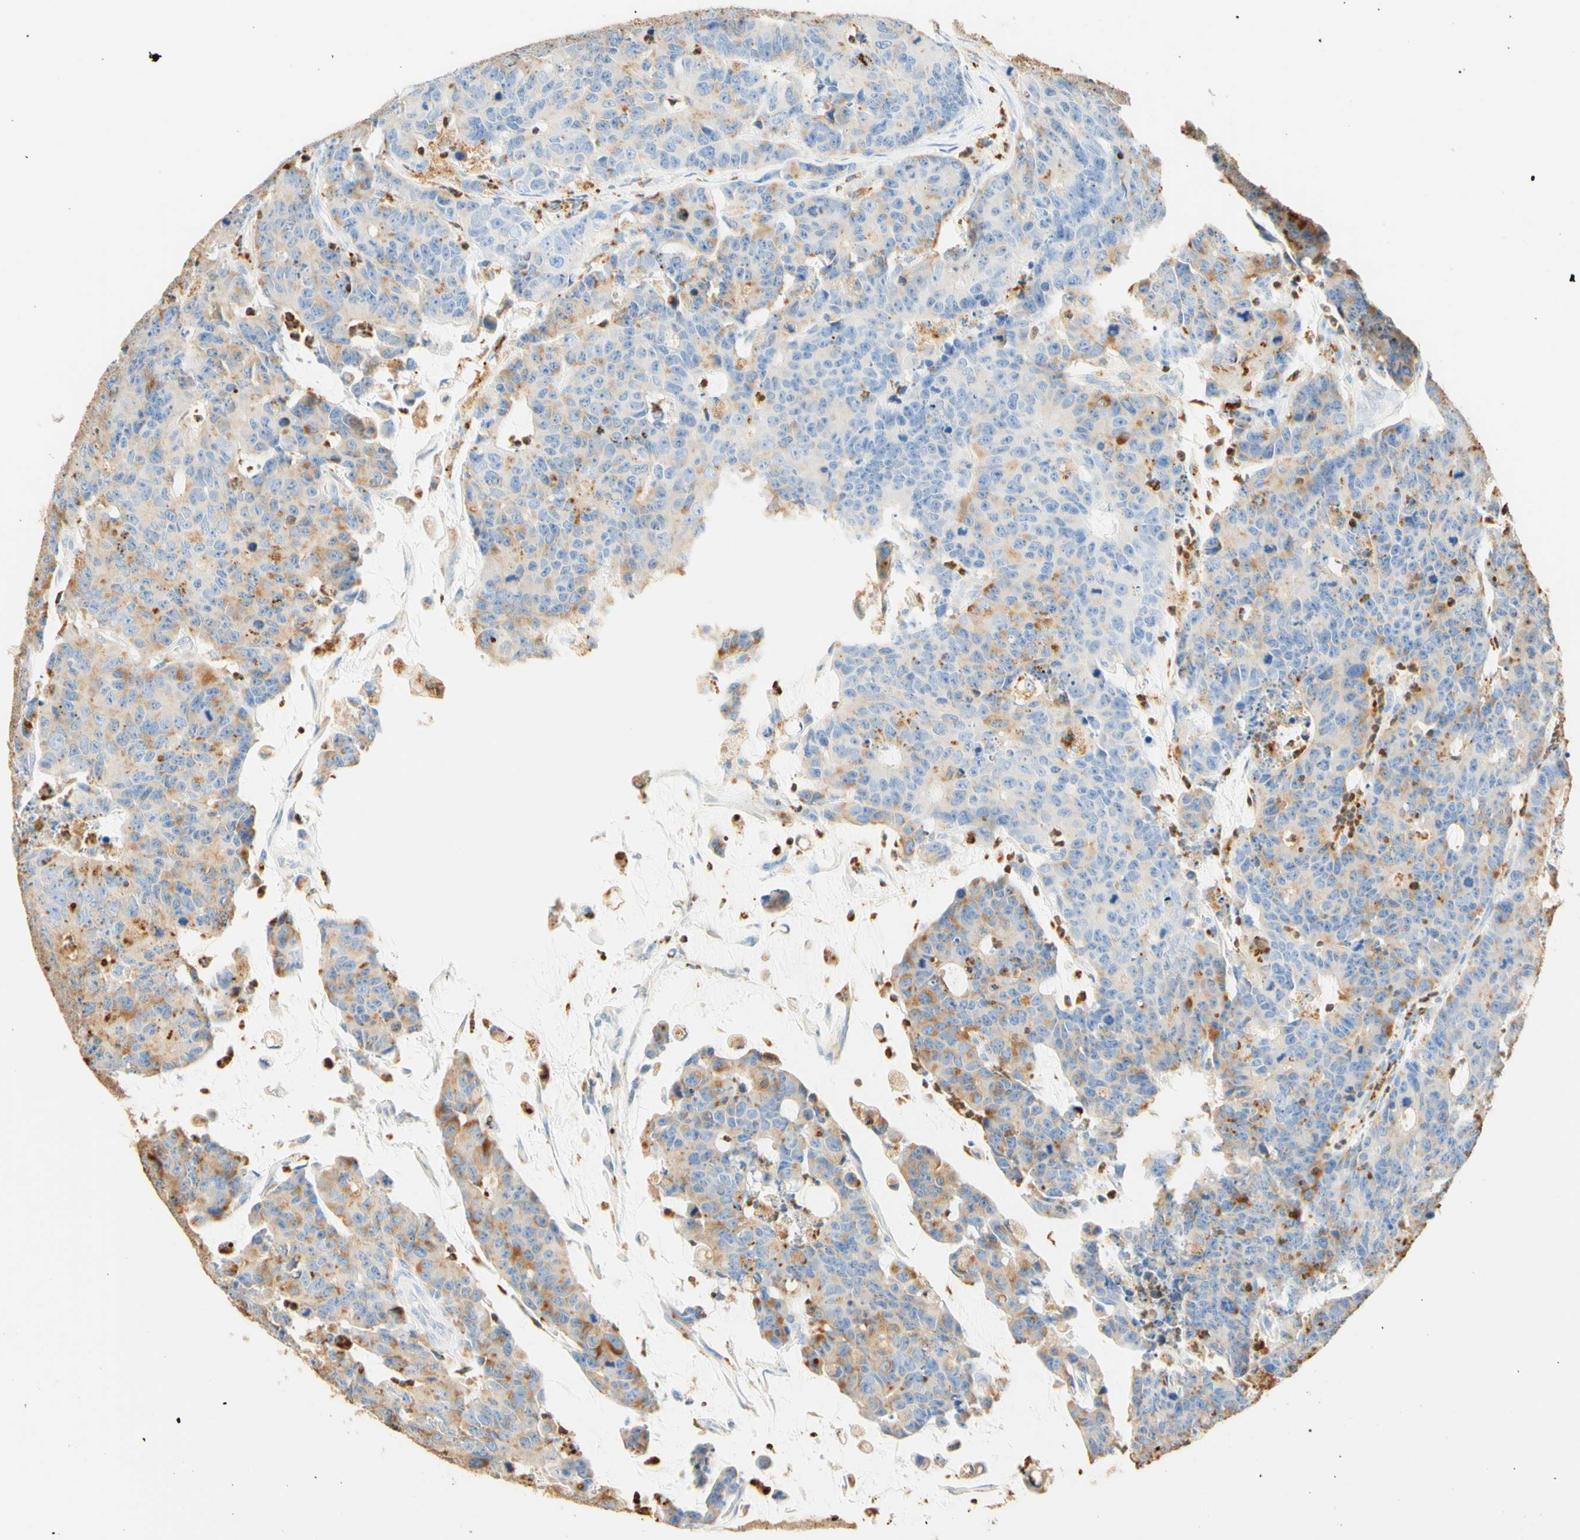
{"staining": {"intensity": "moderate", "quantity": "<25%", "location": "cytoplasmic/membranous"}, "tissue": "colorectal cancer", "cell_type": "Tumor cells", "image_type": "cancer", "snomed": [{"axis": "morphology", "description": "Adenocarcinoma, NOS"}, {"axis": "topography", "description": "Colon"}], "caption": "Protein analysis of colorectal cancer (adenocarcinoma) tissue shows moderate cytoplasmic/membranous positivity in approximately <25% of tumor cells.", "gene": "CD63", "patient": {"sex": "female", "age": 86}}